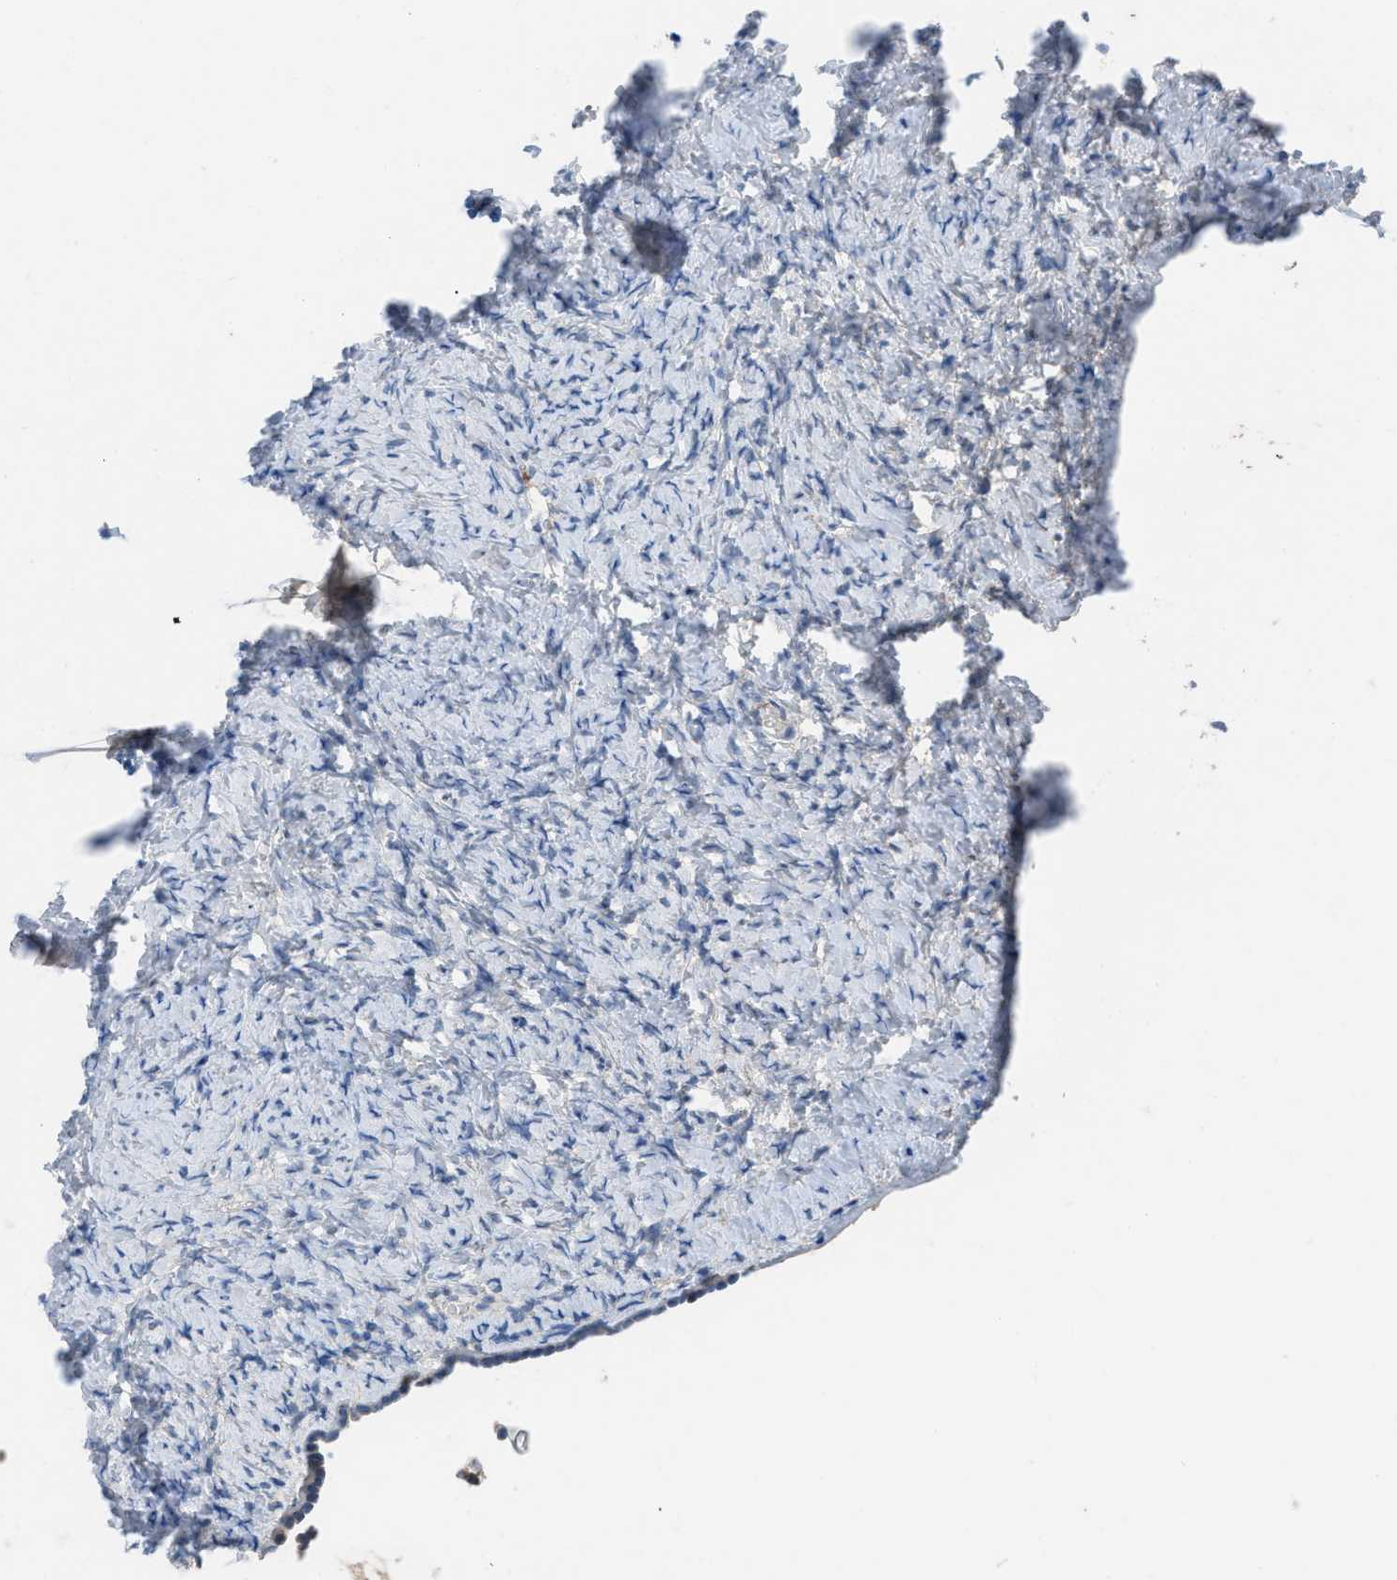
{"staining": {"intensity": "negative", "quantity": "none", "location": "none"}, "tissue": "ovary", "cell_type": "Ovarian stroma cells", "image_type": "normal", "snomed": [{"axis": "morphology", "description": "Normal tissue, NOS"}, {"axis": "topography", "description": "Ovary"}], "caption": "DAB immunohistochemical staining of unremarkable ovary demonstrates no significant expression in ovarian stroma cells.", "gene": "HPX", "patient": {"sex": "female", "age": 33}}